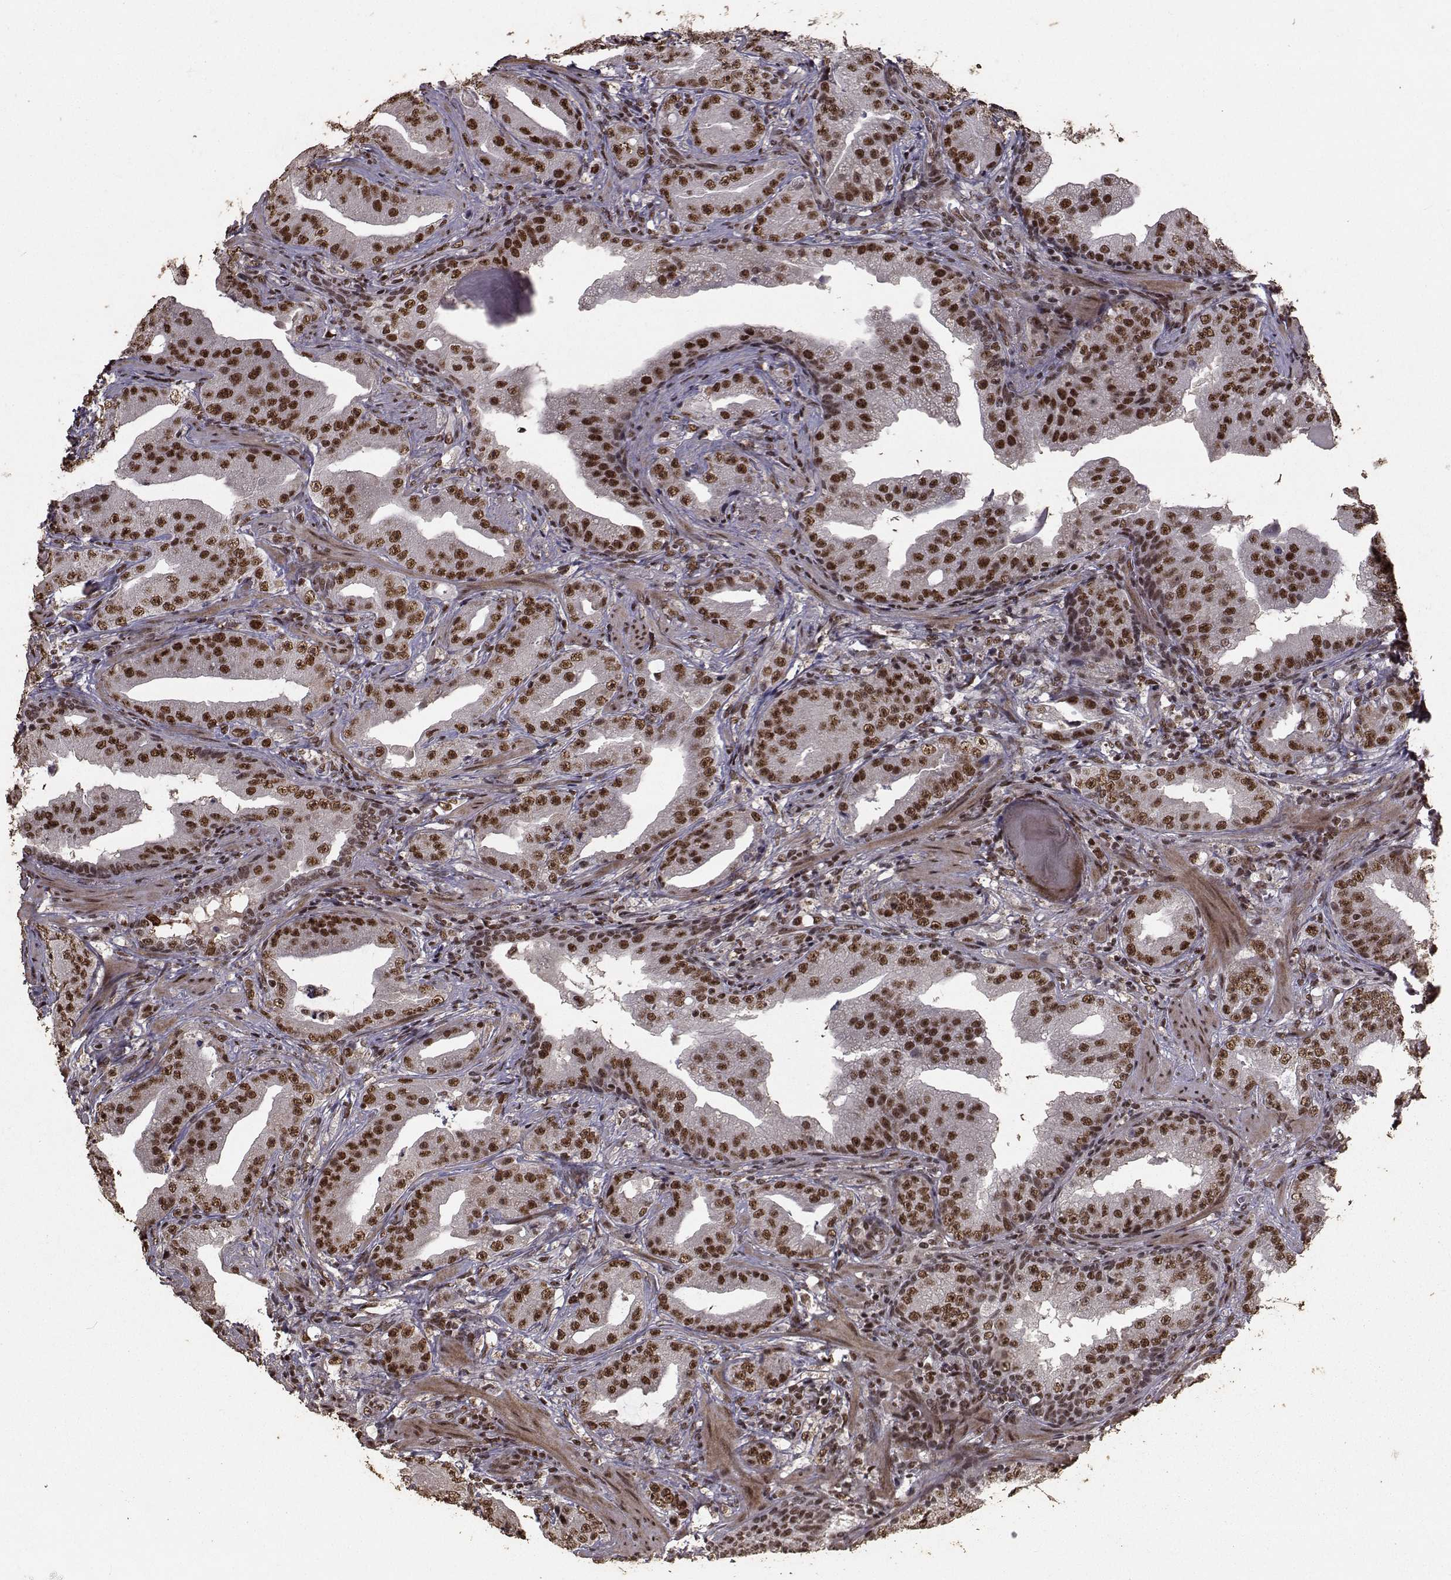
{"staining": {"intensity": "strong", "quantity": ">75%", "location": "nuclear"}, "tissue": "prostate cancer", "cell_type": "Tumor cells", "image_type": "cancer", "snomed": [{"axis": "morphology", "description": "Adenocarcinoma, Low grade"}, {"axis": "topography", "description": "Prostate"}], "caption": "This histopathology image displays prostate low-grade adenocarcinoma stained with immunohistochemistry to label a protein in brown. The nuclear of tumor cells show strong positivity for the protein. Nuclei are counter-stained blue.", "gene": "SF1", "patient": {"sex": "male", "age": 62}}